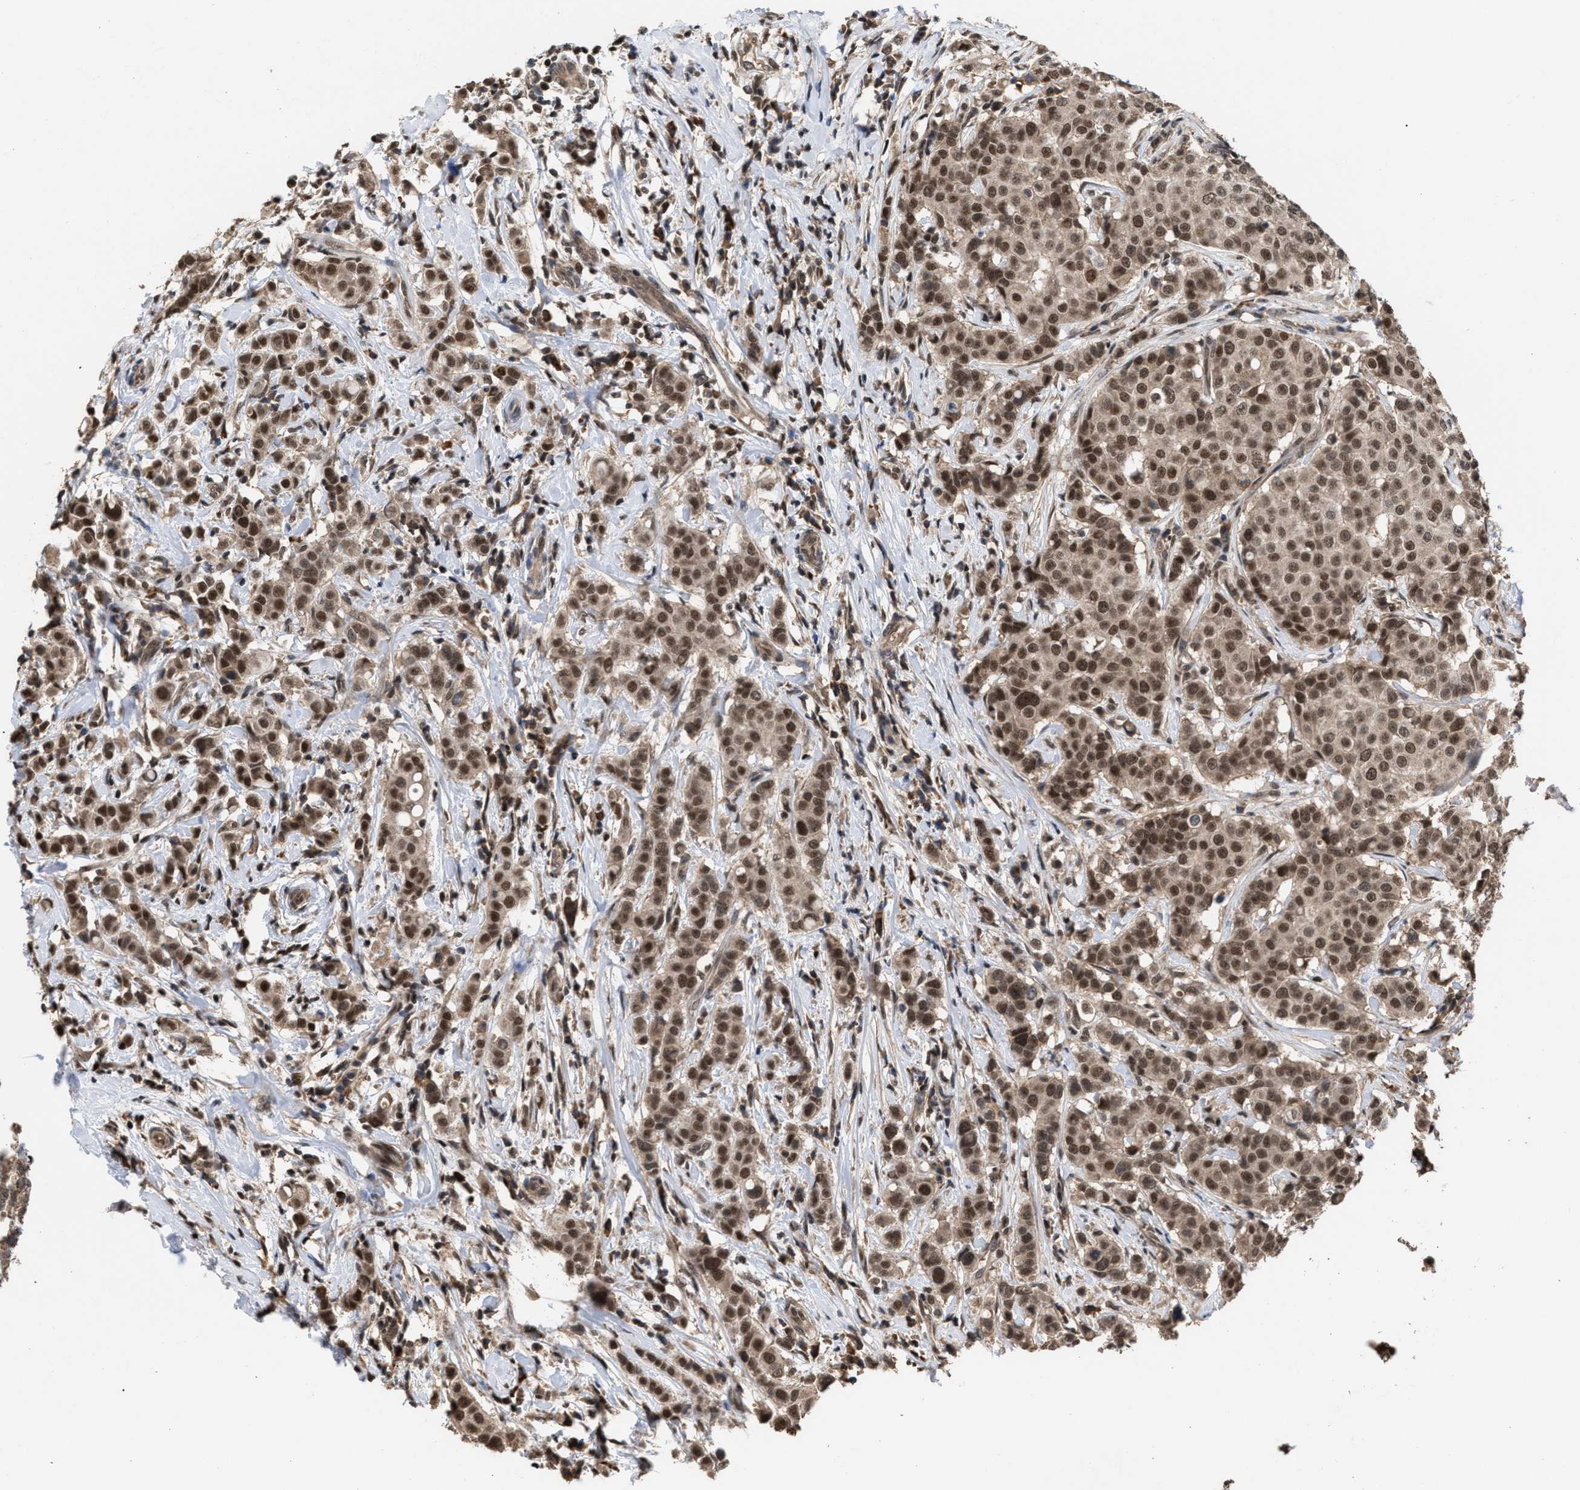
{"staining": {"intensity": "moderate", "quantity": ">75%", "location": "cytoplasmic/membranous,nuclear"}, "tissue": "breast cancer", "cell_type": "Tumor cells", "image_type": "cancer", "snomed": [{"axis": "morphology", "description": "Duct carcinoma"}, {"axis": "topography", "description": "Breast"}], "caption": "Moderate cytoplasmic/membranous and nuclear expression is identified in approximately >75% of tumor cells in breast infiltrating ductal carcinoma.", "gene": "C9orf78", "patient": {"sex": "female", "age": 27}}